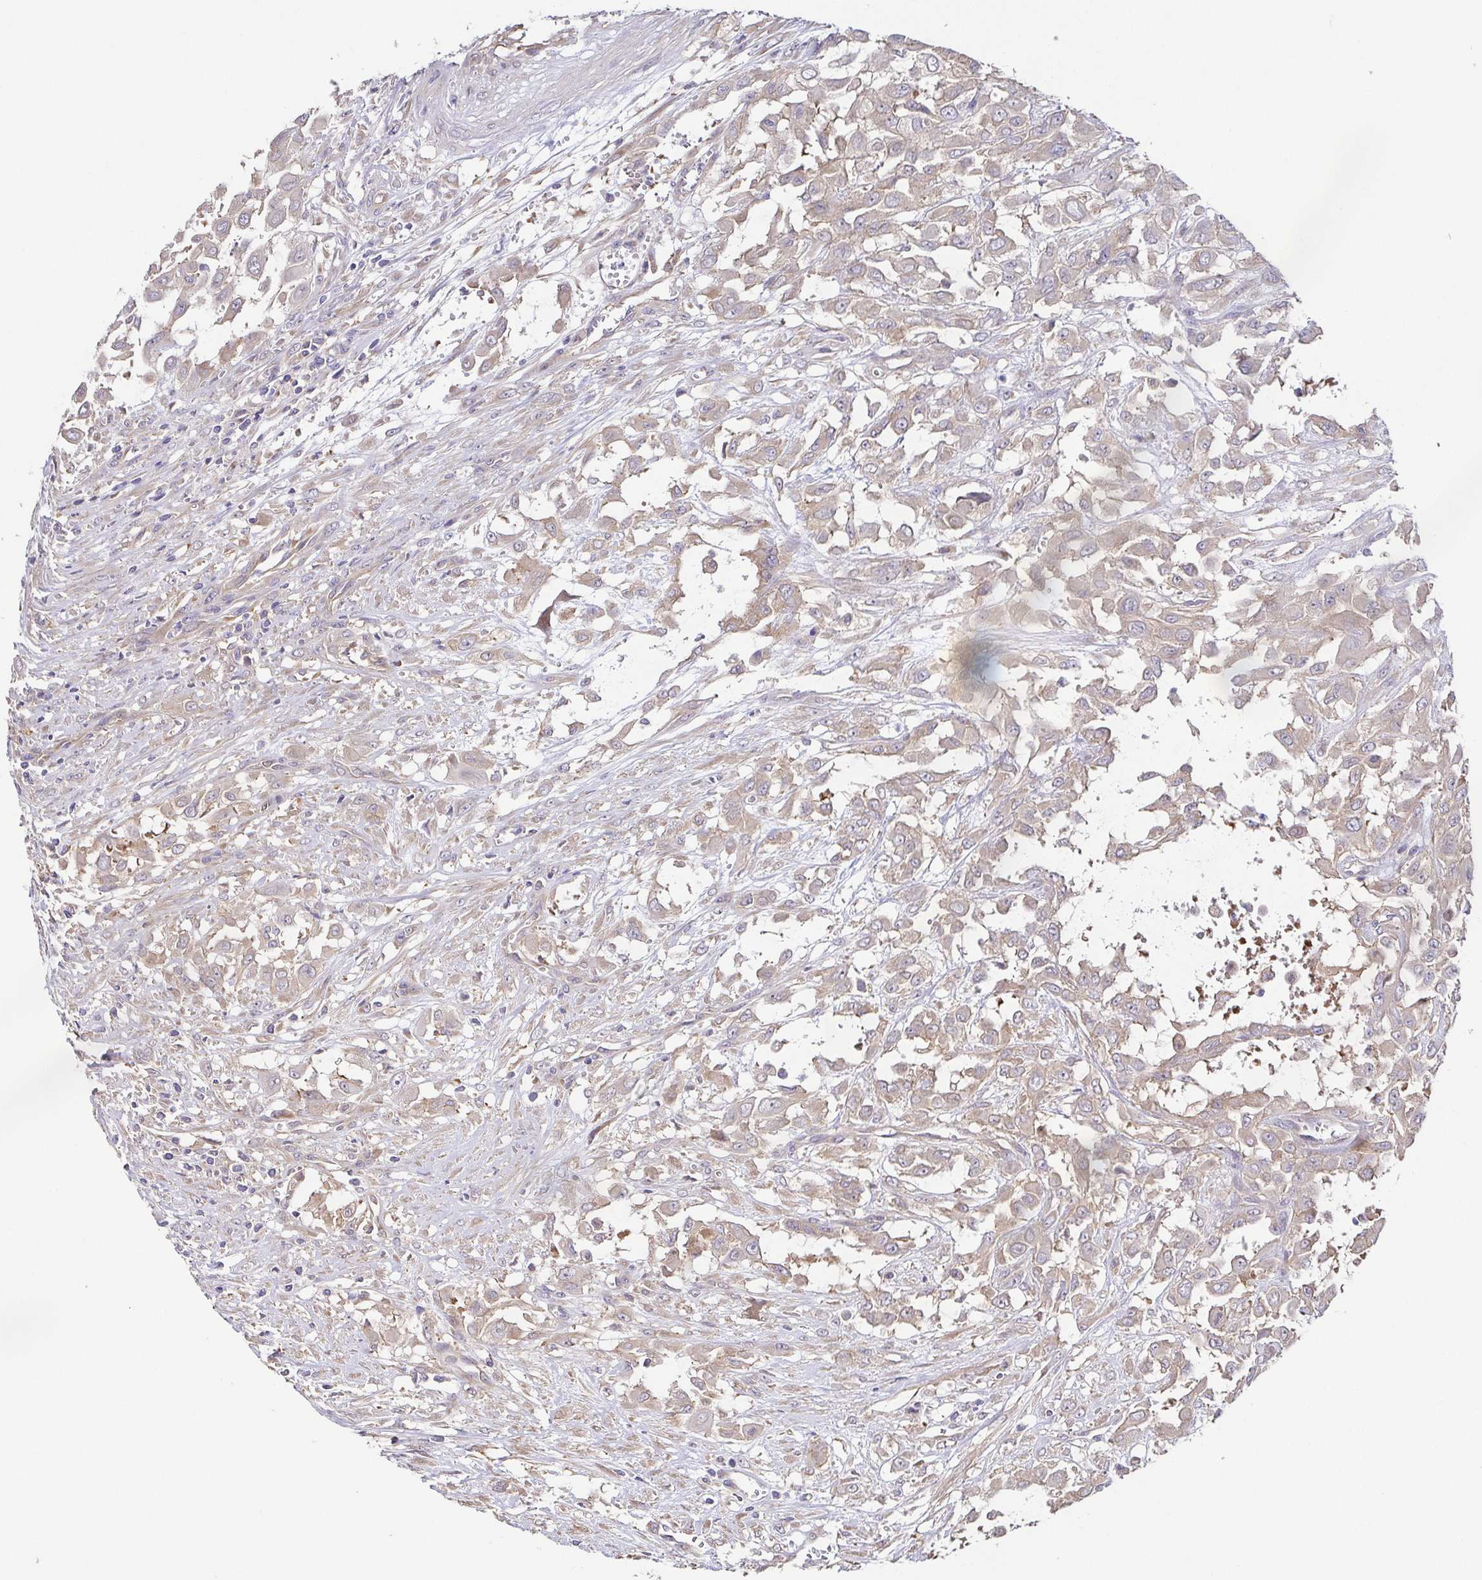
{"staining": {"intensity": "weak", "quantity": ">75%", "location": "cytoplasmic/membranous"}, "tissue": "urothelial cancer", "cell_type": "Tumor cells", "image_type": "cancer", "snomed": [{"axis": "morphology", "description": "Urothelial carcinoma, High grade"}, {"axis": "topography", "description": "Urinary bladder"}], "caption": "This is a histology image of immunohistochemistry (IHC) staining of urothelial cancer, which shows weak expression in the cytoplasmic/membranous of tumor cells.", "gene": "EIF3D", "patient": {"sex": "male", "age": 57}}